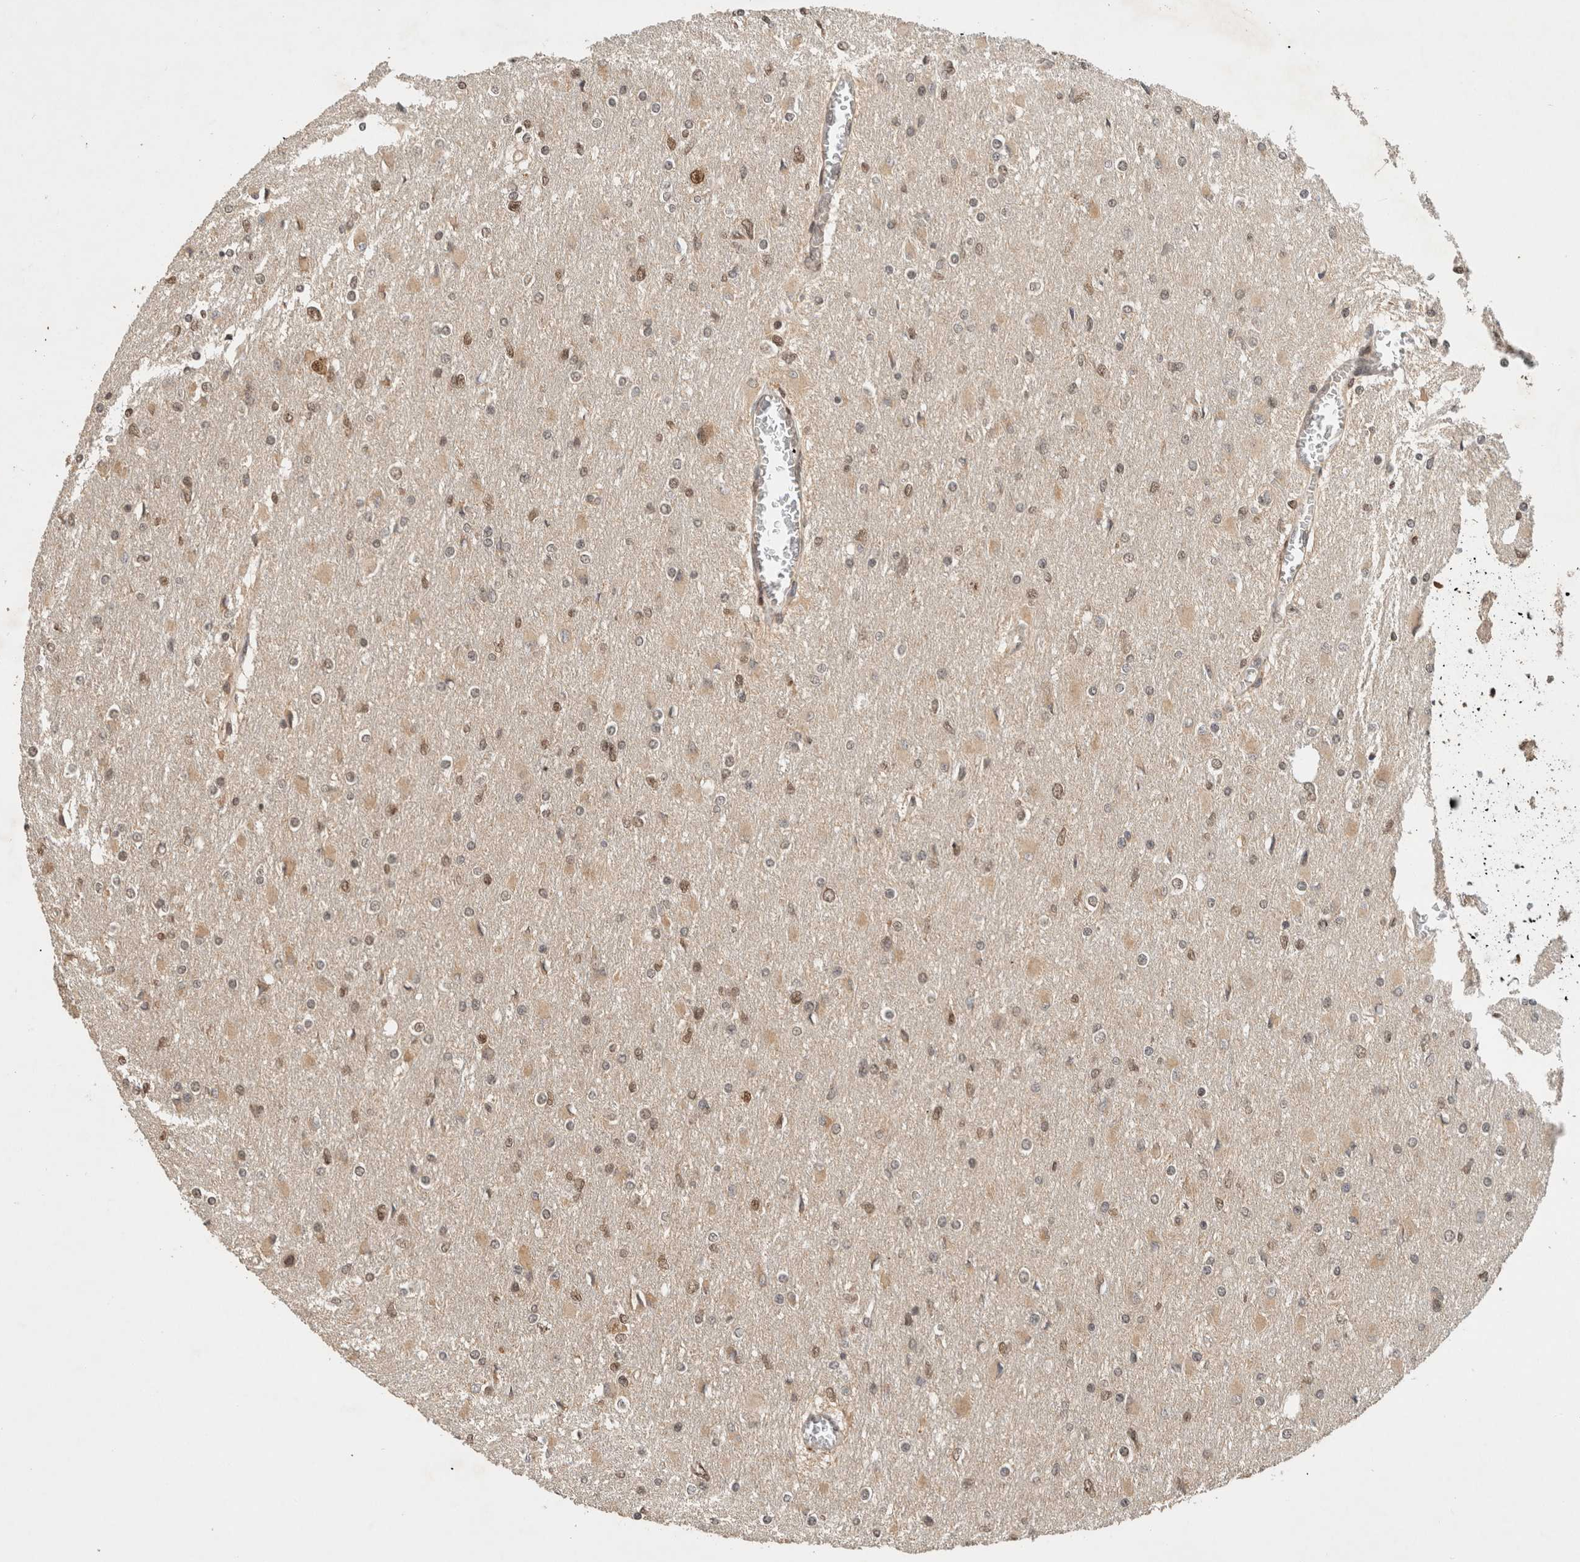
{"staining": {"intensity": "weak", "quantity": ">75%", "location": "nuclear"}, "tissue": "glioma", "cell_type": "Tumor cells", "image_type": "cancer", "snomed": [{"axis": "morphology", "description": "Glioma, malignant, High grade"}, {"axis": "topography", "description": "Cerebral cortex"}], "caption": "Brown immunohistochemical staining in human malignant high-grade glioma shows weak nuclear staining in about >75% of tumor cells. (DAB IHC with brightfield microscopy, high magnification).", "gene": "C1orf21", "patient": {"sex": "female", "age": 36}}